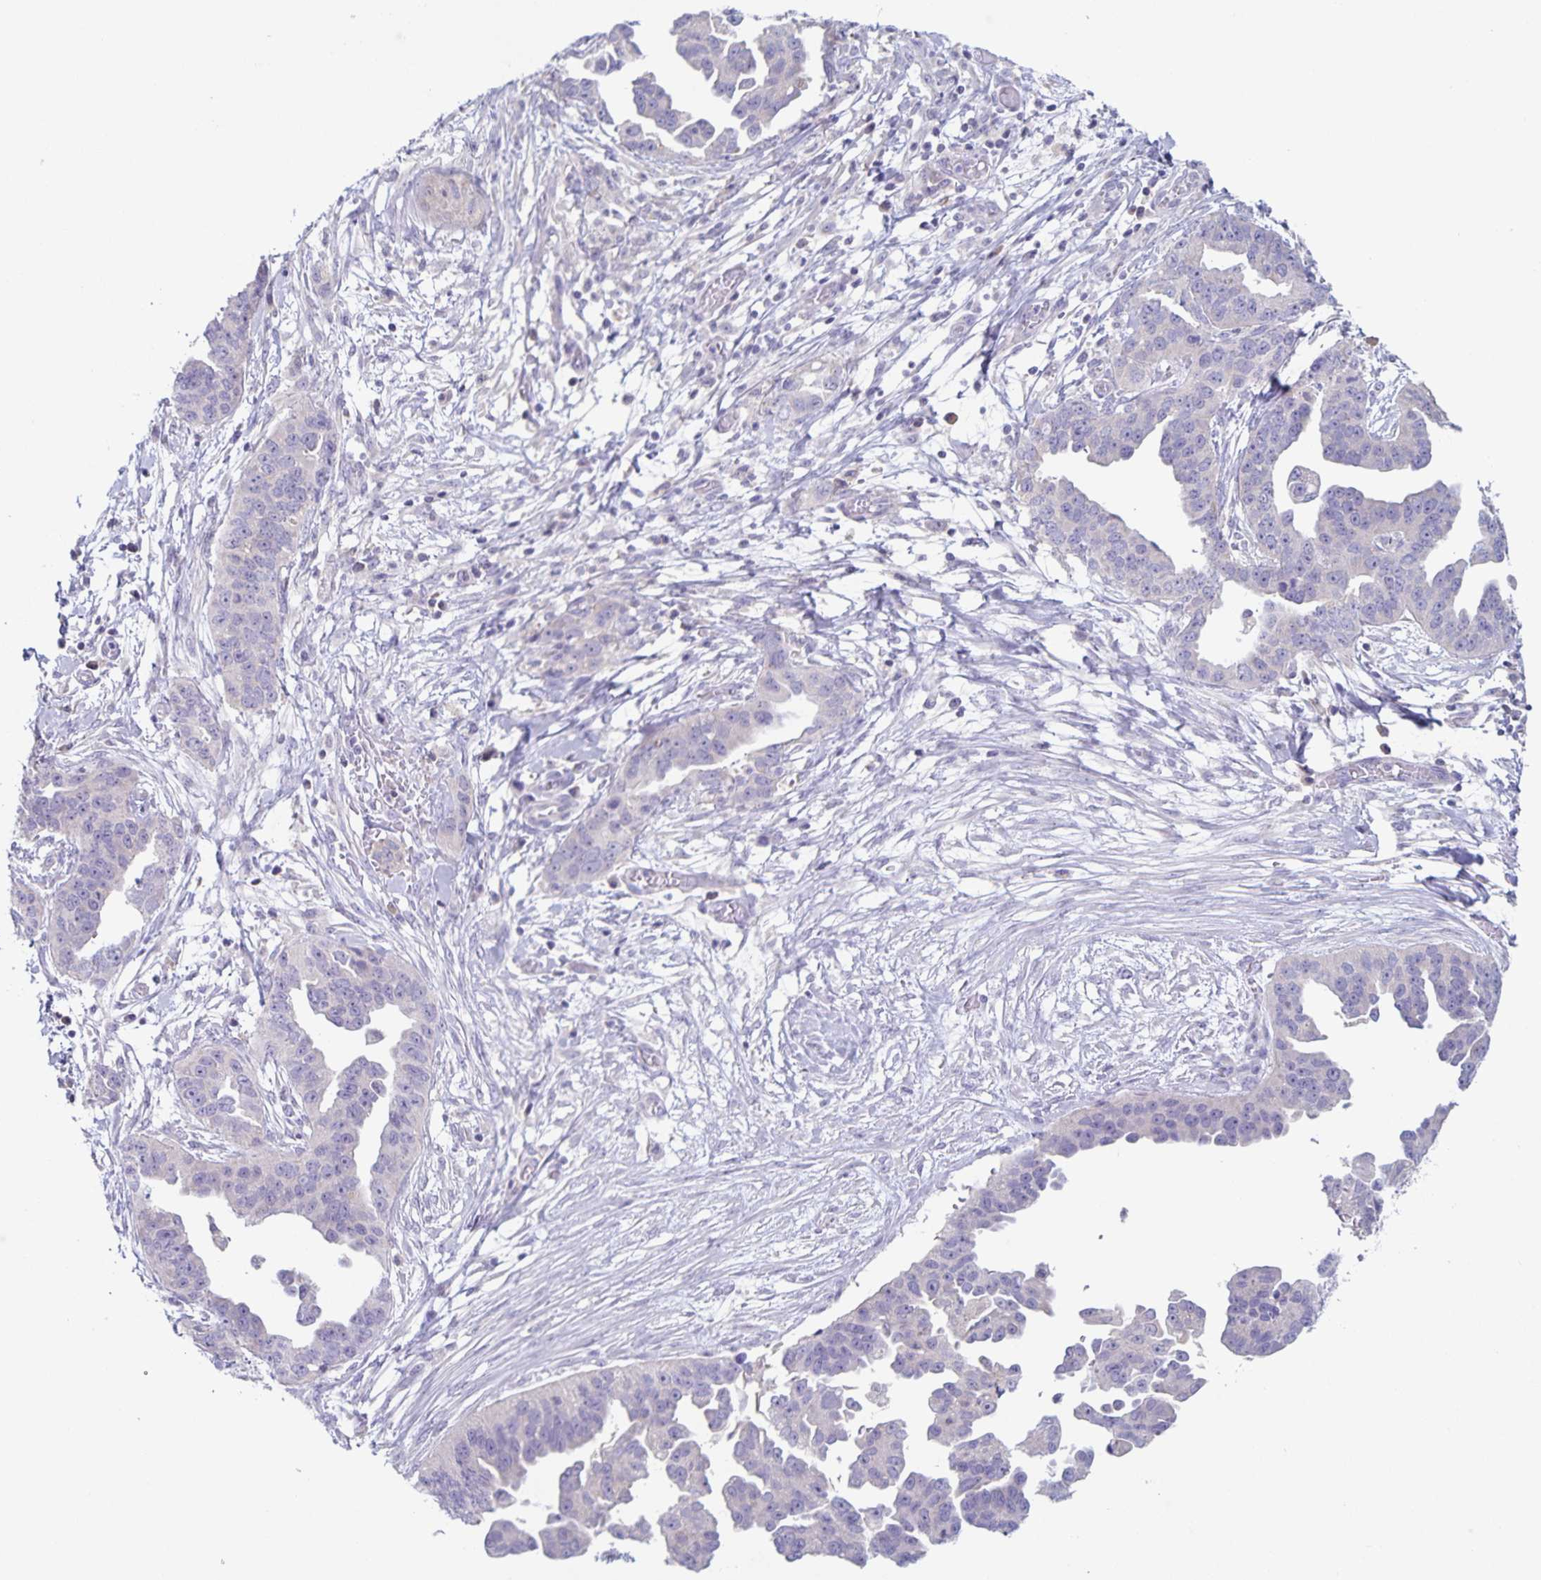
{"staining": {"intensity": "negative", "quantity": "none", "location": "none"}, "tissue": "ovarian cancer", "cell_type": "Tumor cells", "image_type": "cancer", "snomed": [{"axis": "morphology", "description": "Cystadenocarcinoma, serous, NOS"}, {"axis": "topography", "description": "Ovary"}], "caption": "An immunohistochemistry (IHC) histopathology image of ovarian serous cystadenocarcinoma is shown. There is no staining in tumor cells of ovarian serous cystadenocarcinoma.", "gene": "RPL36A", "patient": {"sex": "female", "age": 75}}